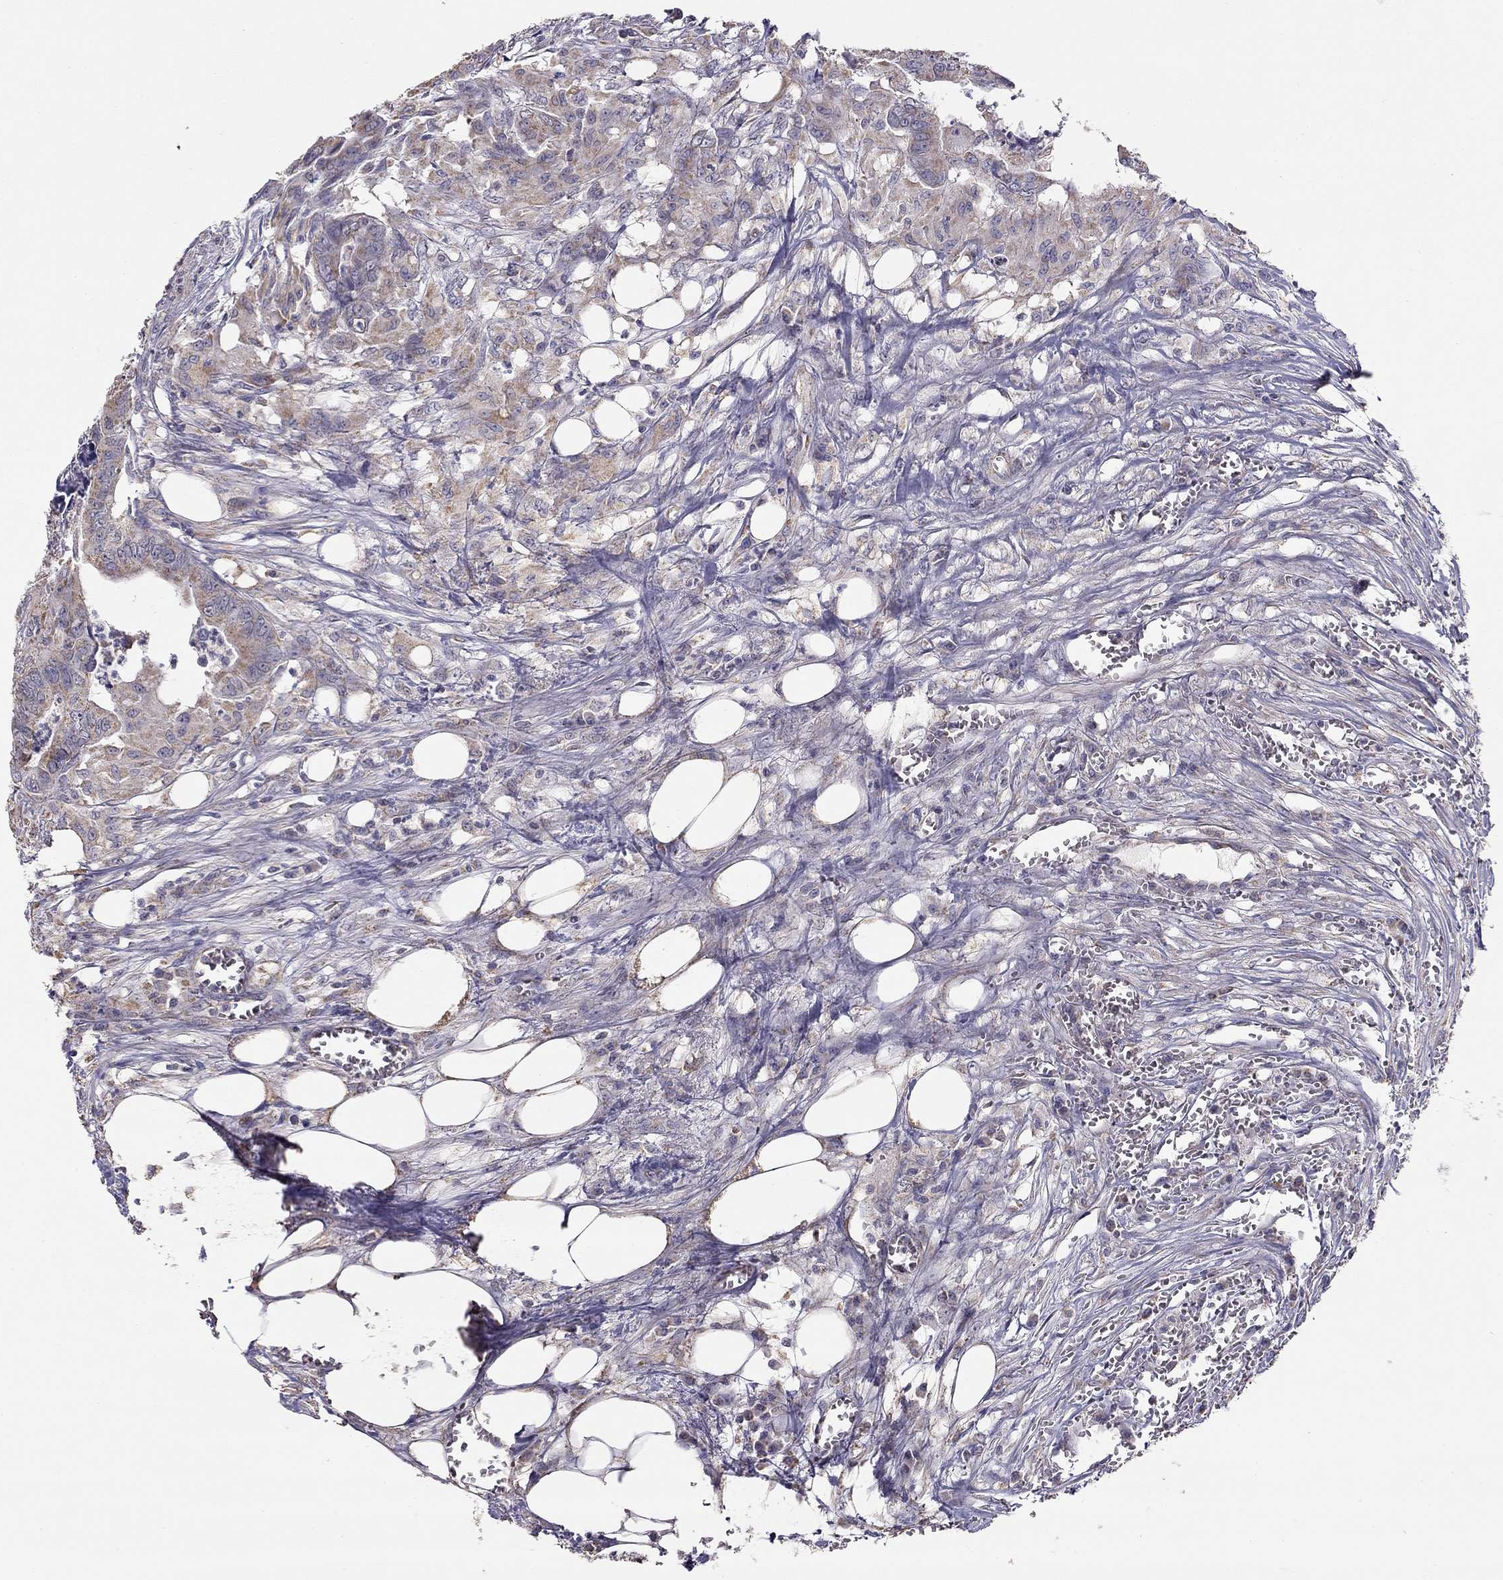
{"staining": {"intensity": "moderate", "quantity": "<25%", "location": "cytoplasmic/membranous"}, "tissue": "colorectal cancer", "cell_type": "Tumor cells", "image_type": "cancer", "snomed": [{"axis": "morphology", "description": "Adenocarcinoma, NOS"}, {"axis": "topography", "description": "Colon"}], "caption": "This is a micrograph of immunohistochemistry (IHC) staining of colorectal adenocarcinoma, which shows moderate positivity in the cytoplasmic/membranous of tumor cells.", "gene": "LRIT3", "patient": {"sex": "male", "age": 84}}